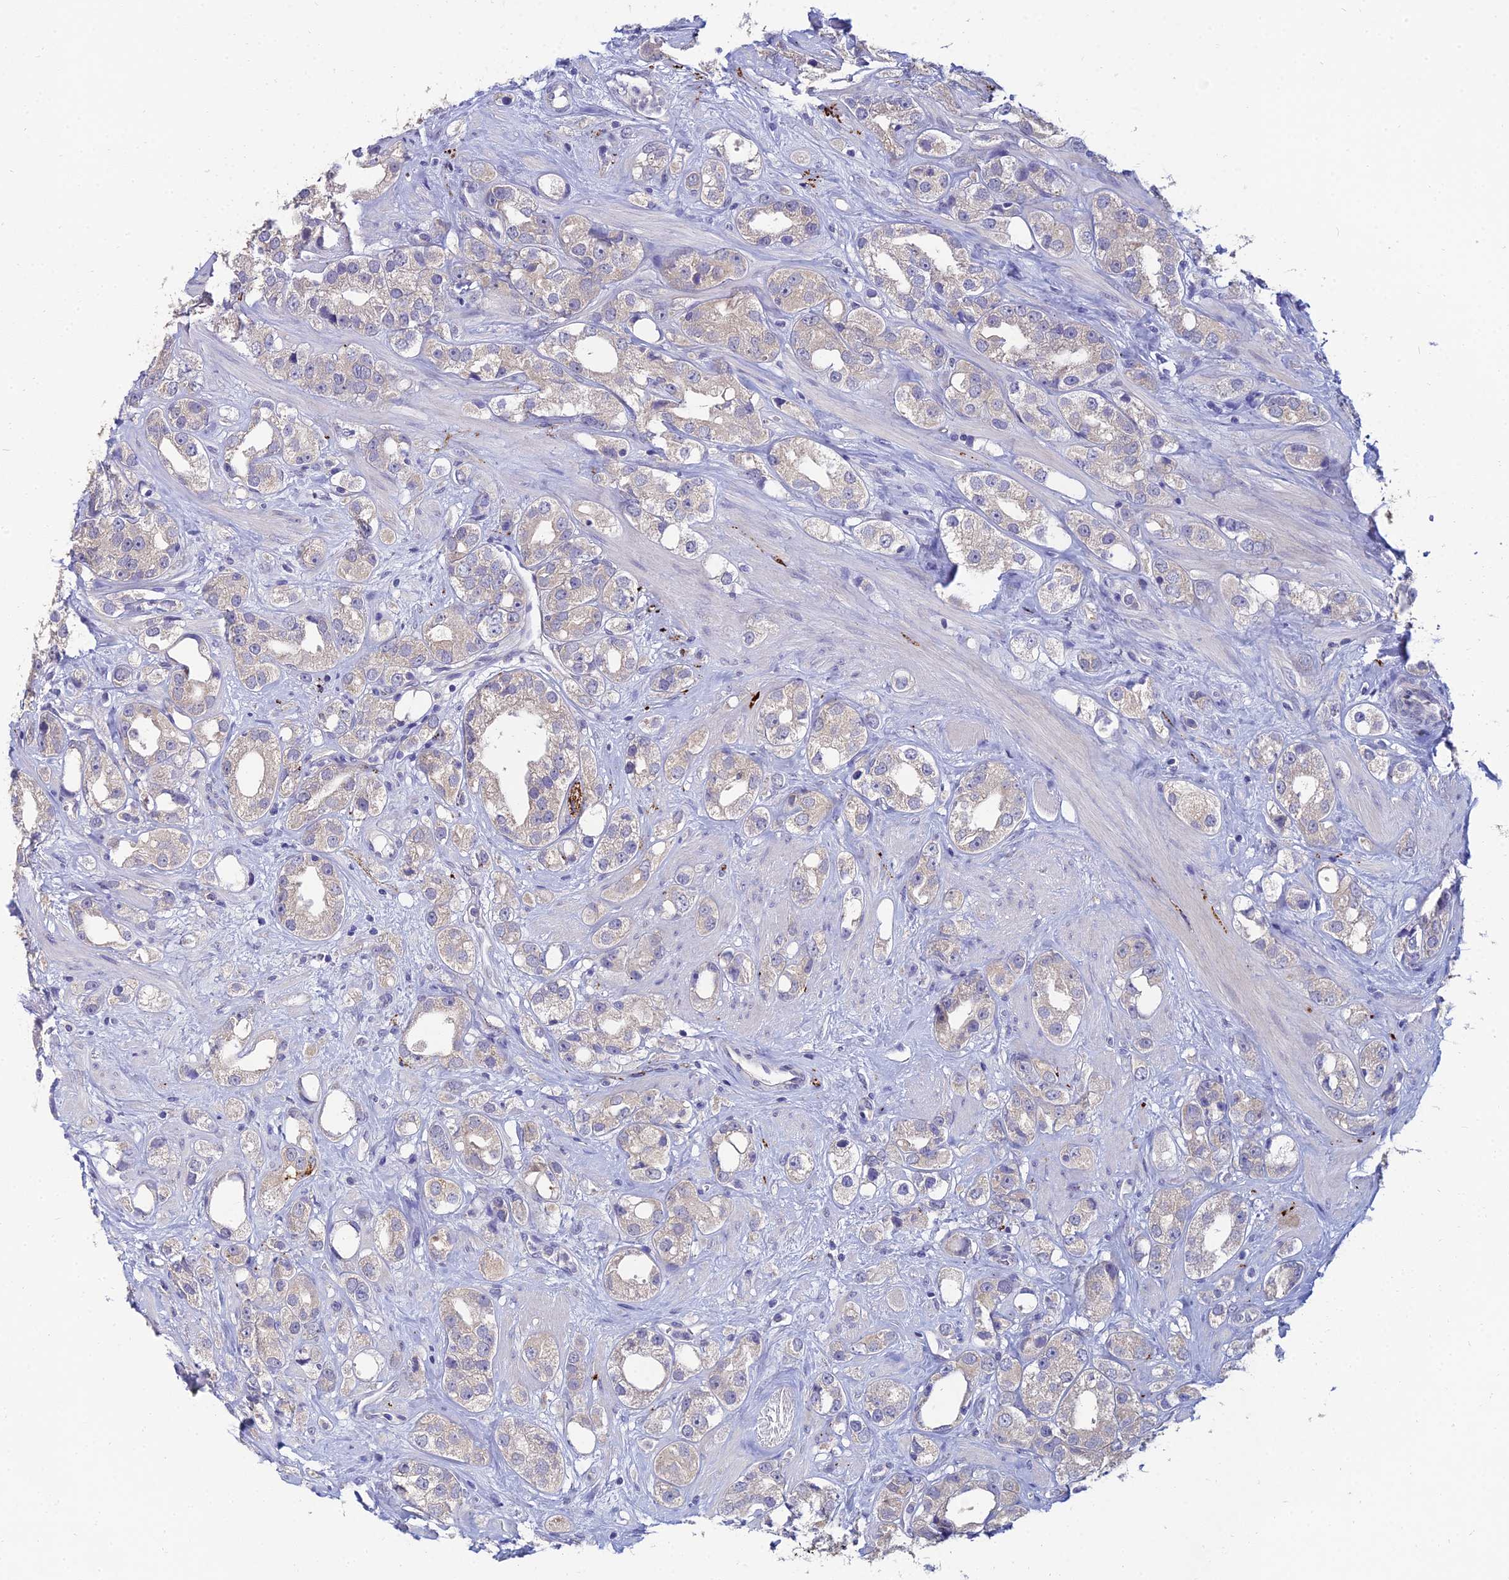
{"staining": {"intensity": "negative", "quantity": "none", "location": "none"}, "tissue": "prostate cancer", "cell_type": "Tumor cells", "image_type": "cancer", "snomed": [{"axis": "morphology", "description": "Adenocarcinoma, NOS"}, {"axis": "topography", "description": "Prostate"}], "caption": "Tumor cells show no significant expression in prostate cancer (adenocarcinoma). (Immunohistochemistry, brightfield microscopy, high magnification).", "gene": "NPY", "patient": {"sex": "male", "age": 79}}